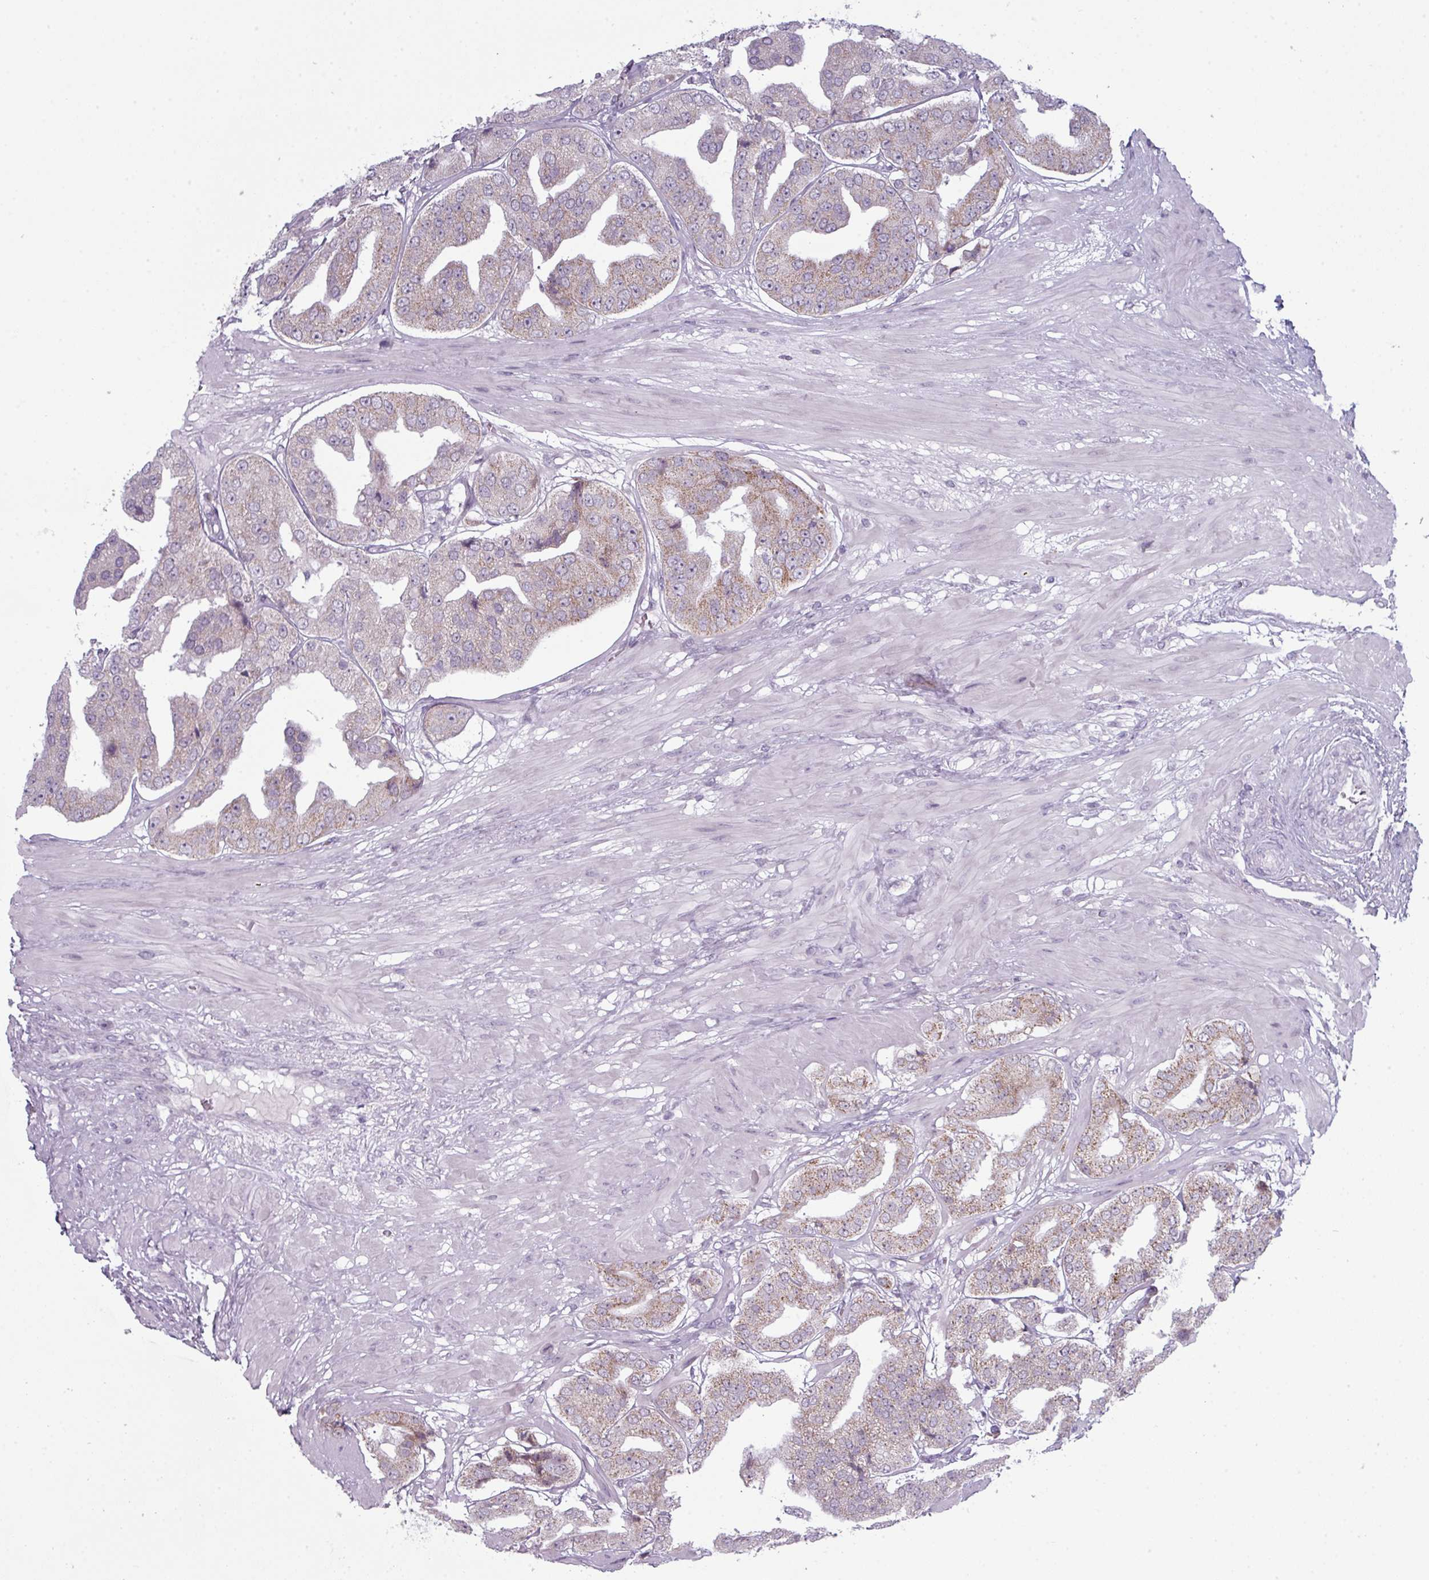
{"staining": {"intensity": "moderate", "quantity": "25%-75%", "location": "cytoplasmic/membranous"}, "tissue": "prostate cancer", "cell_type": "Tumor cells", "image_type": "cancer", "snomed": [{"axis": "morphology", "description": "Adenocarcinoma, High grade"}, {"axis": "topography", "description": "Prostate"}], "caption": "Protein expression analysis of prostate adenocarcinoma (high-grade) reveals moderate cytoplasmic/membranous staining in approximately 25%-75% of tumor cells.", "gene": "ZNF615", "patient": {"sex": "male", "age": 63}}